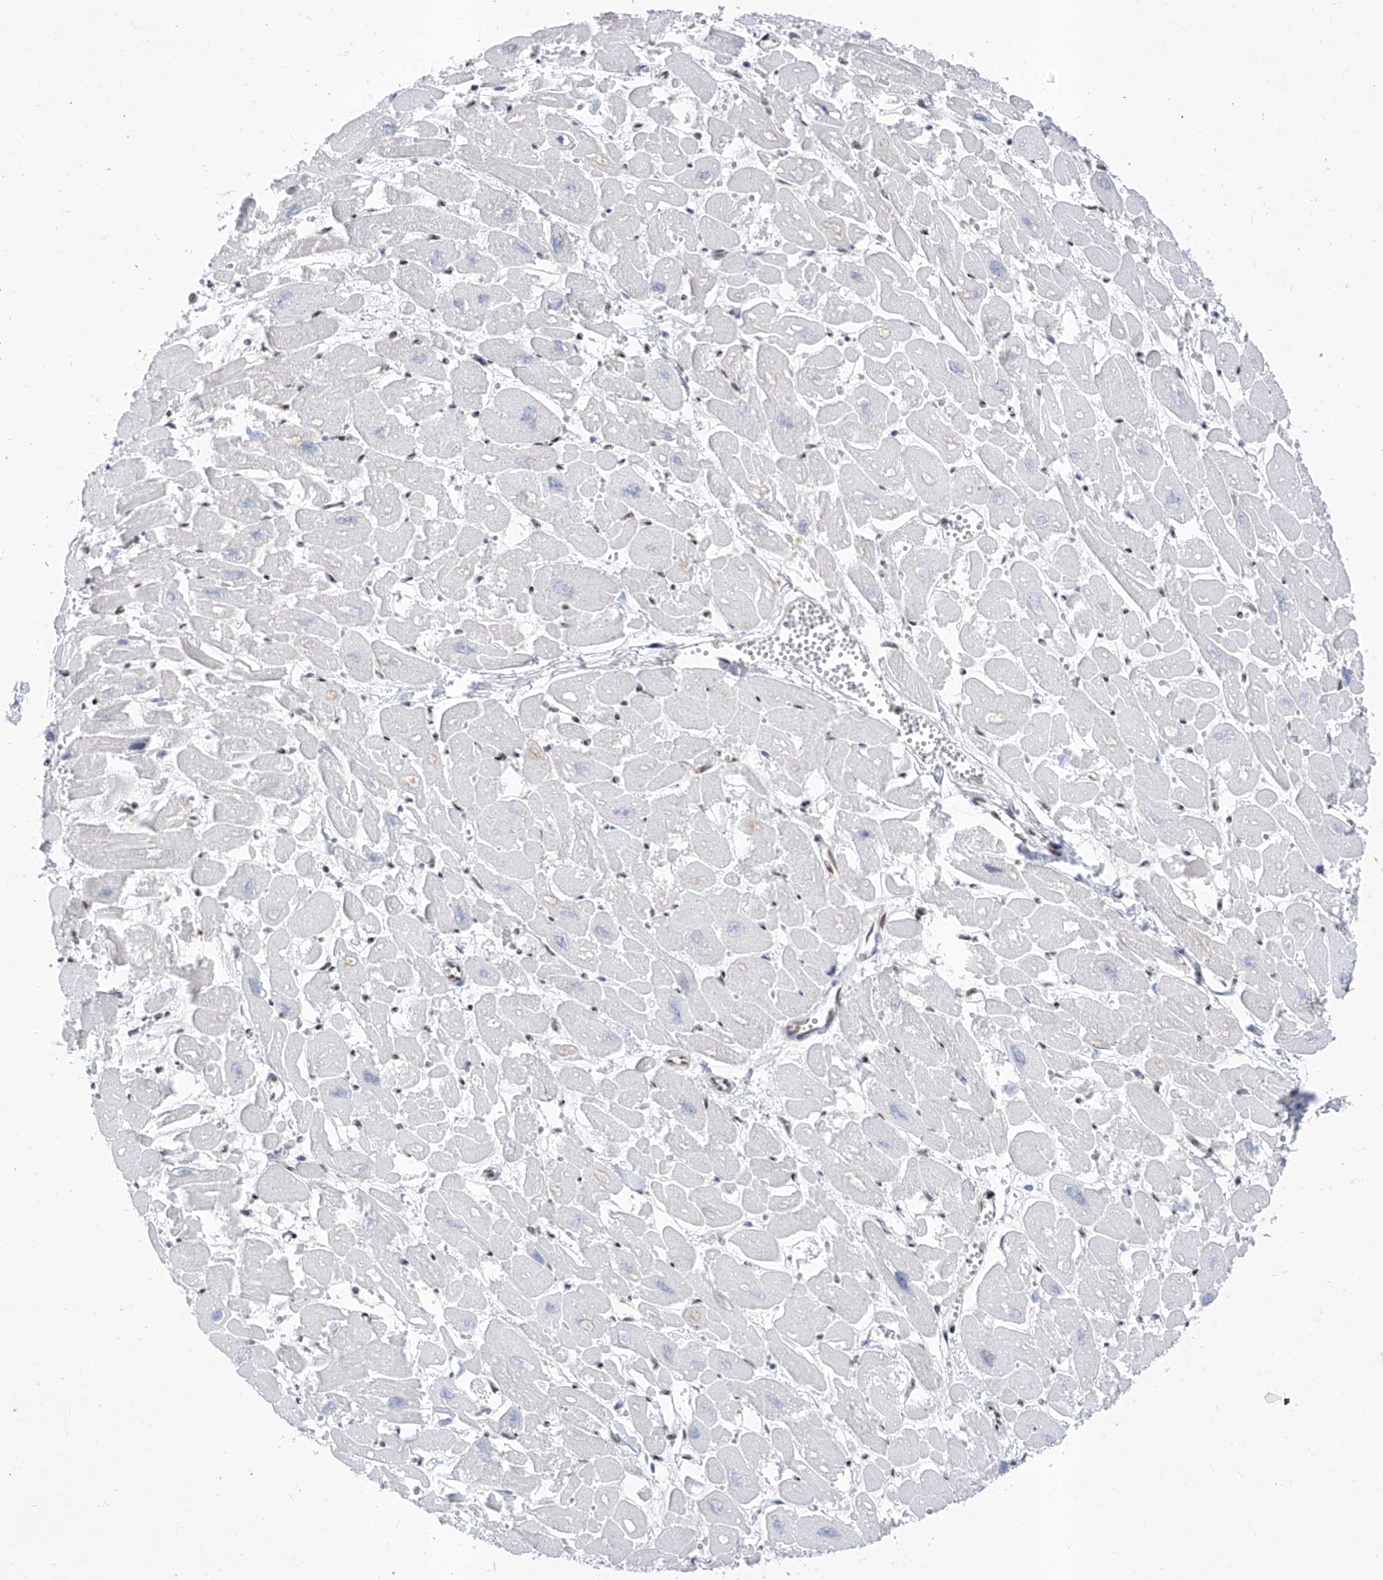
{"staining": {"intensity": "moderate", "quantity": "<25%", "location": "nuclear"}, "tissue": "heart muscle", "cell_type": "Cardiomyocytes", "image_type": "normal", "snomed": [{"axis": "morphology", "description": "Normal tissue, NOS"}, {"axis": "topography", "description": "Heart"}], "caption": "Heart muscle stained with IHC reveals moderate nuclear expression in about <25% of cardiomyocytes.", "gene": "ATN1", "patient": {"sex": "male", "age": 54}}